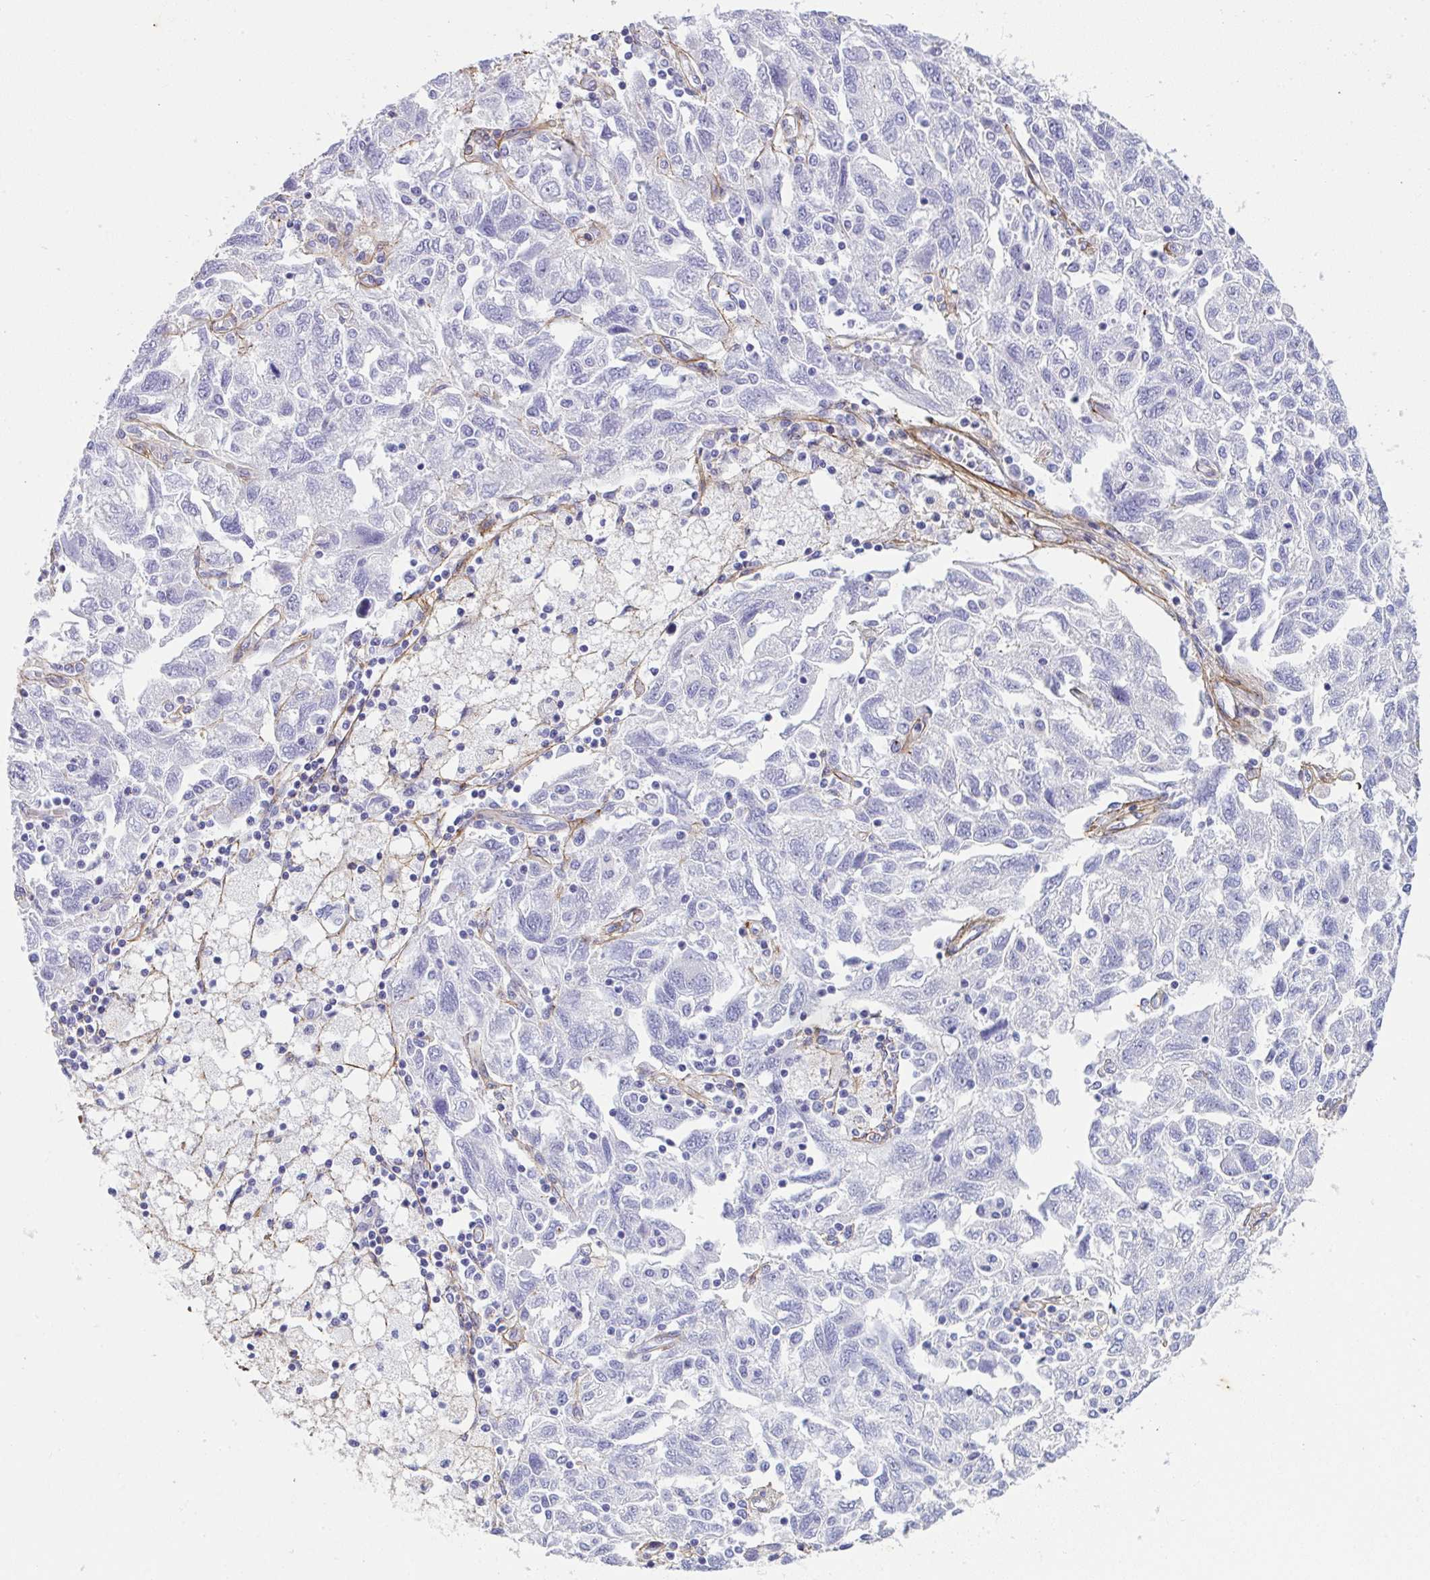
{"staining": {"intensity": "negative", "quantity": "none", "location": "none"}, "tissue": "ovarian cancer", "cell_type": "Tumor cells", "image_type": "cancer", "snomed": [{"axis": "morphology", "description": "Carcinoma, NOS"}, {"axis": "morphology", "description": "Cystadenocarcinoma, serous, NOS"}, {"axis": "topography", "description": "Ovary"}], "caption": "This micrograph is of ovarian carcinoma stained with immunohistochemistry (IHC) to label a protein in brown with the nuclei are counter-stained blue. There is no positivity in tumor cells.", "gene": "LHFPL6", "patient": {"sex": "female", "age": 69}}